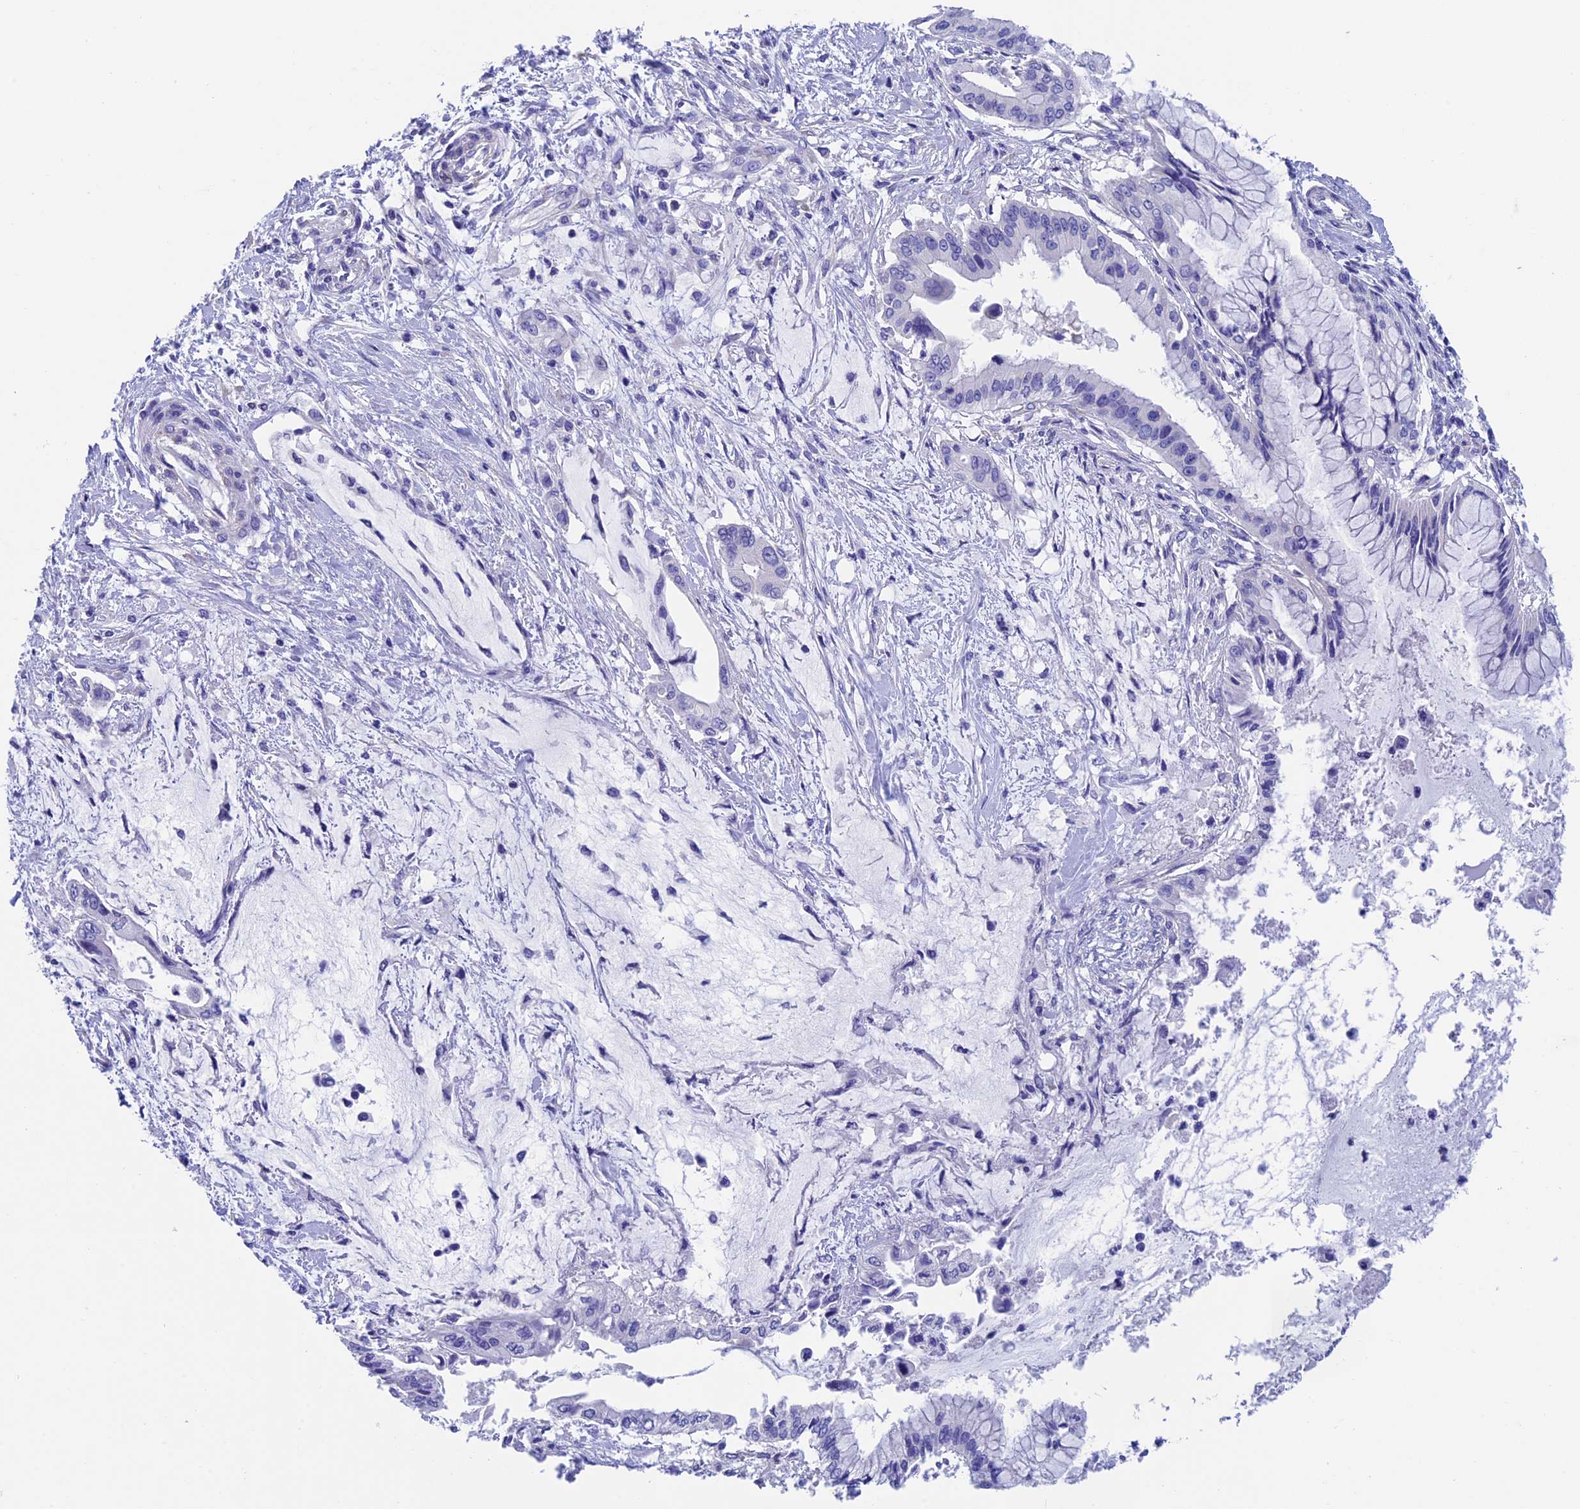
{"staining": {"intensity": "negative", "quantity": "none", "location": "none"}, "tissue": "pancreatic cancer", "cell_type": "Tumor cells", "image_type": "cancer", "snomed": [{"axis": "morphology", "description": "Adenocarcinoma, NOS"}, {"axis": "topography", "description": "Pancreas"}], "caption": "The photomicrograph demonstrates no significant positivity in tumor cells of adenocarcinoma (pancreatic).", "gene": "SEPTIN1", "patient": {"sex": "male", "age": 46}}